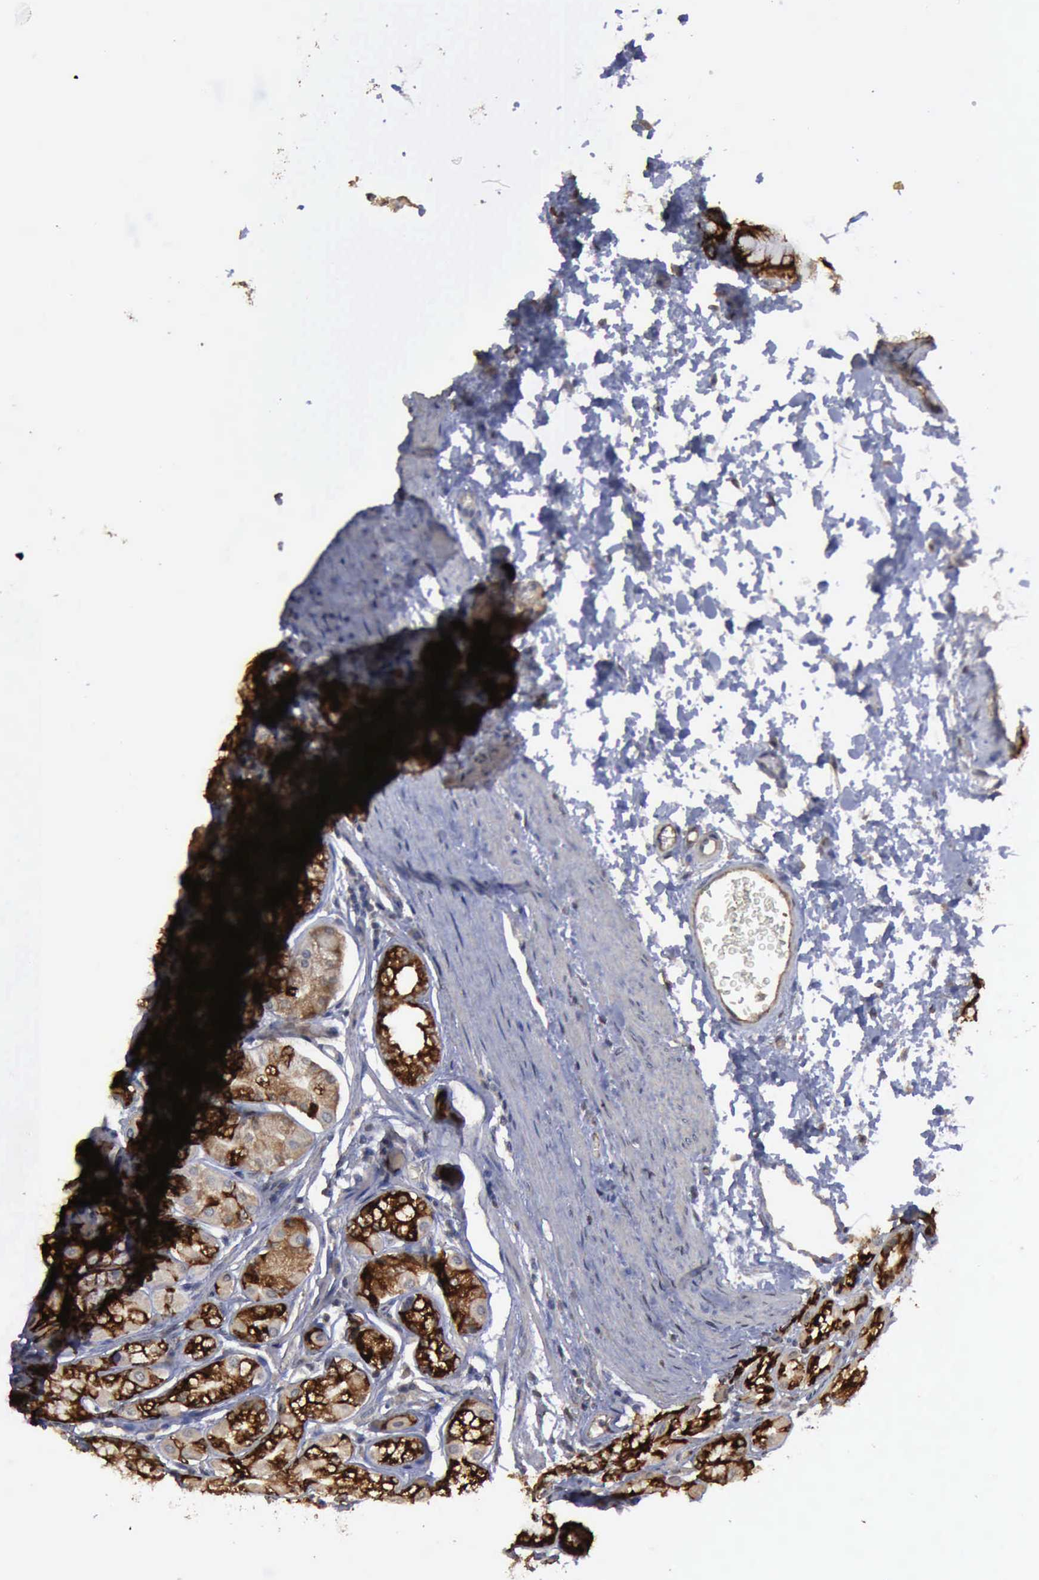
{"staining": {"intensity": "strong", "quantity": ">75%", "location": "cytoplasmic/membranous"}, "tissue": "stomach", "cell_type": "Glandular cells", "image_type": "normal", "snomed": [{"axis": "morphology", "description": "Normal tissue, NOS"}, {"axis": "topography", "description": "Stomach"}, {"axis": "topography", "description": "Stomach, lower"}], "caption": "Stomach stained for a protein (brown) shows strong cytoplasmic/membranous positive staining in approximately >75% of glandular cells.", "gene": "CRKL", "patient": {"sex": "male", "age": 76}}